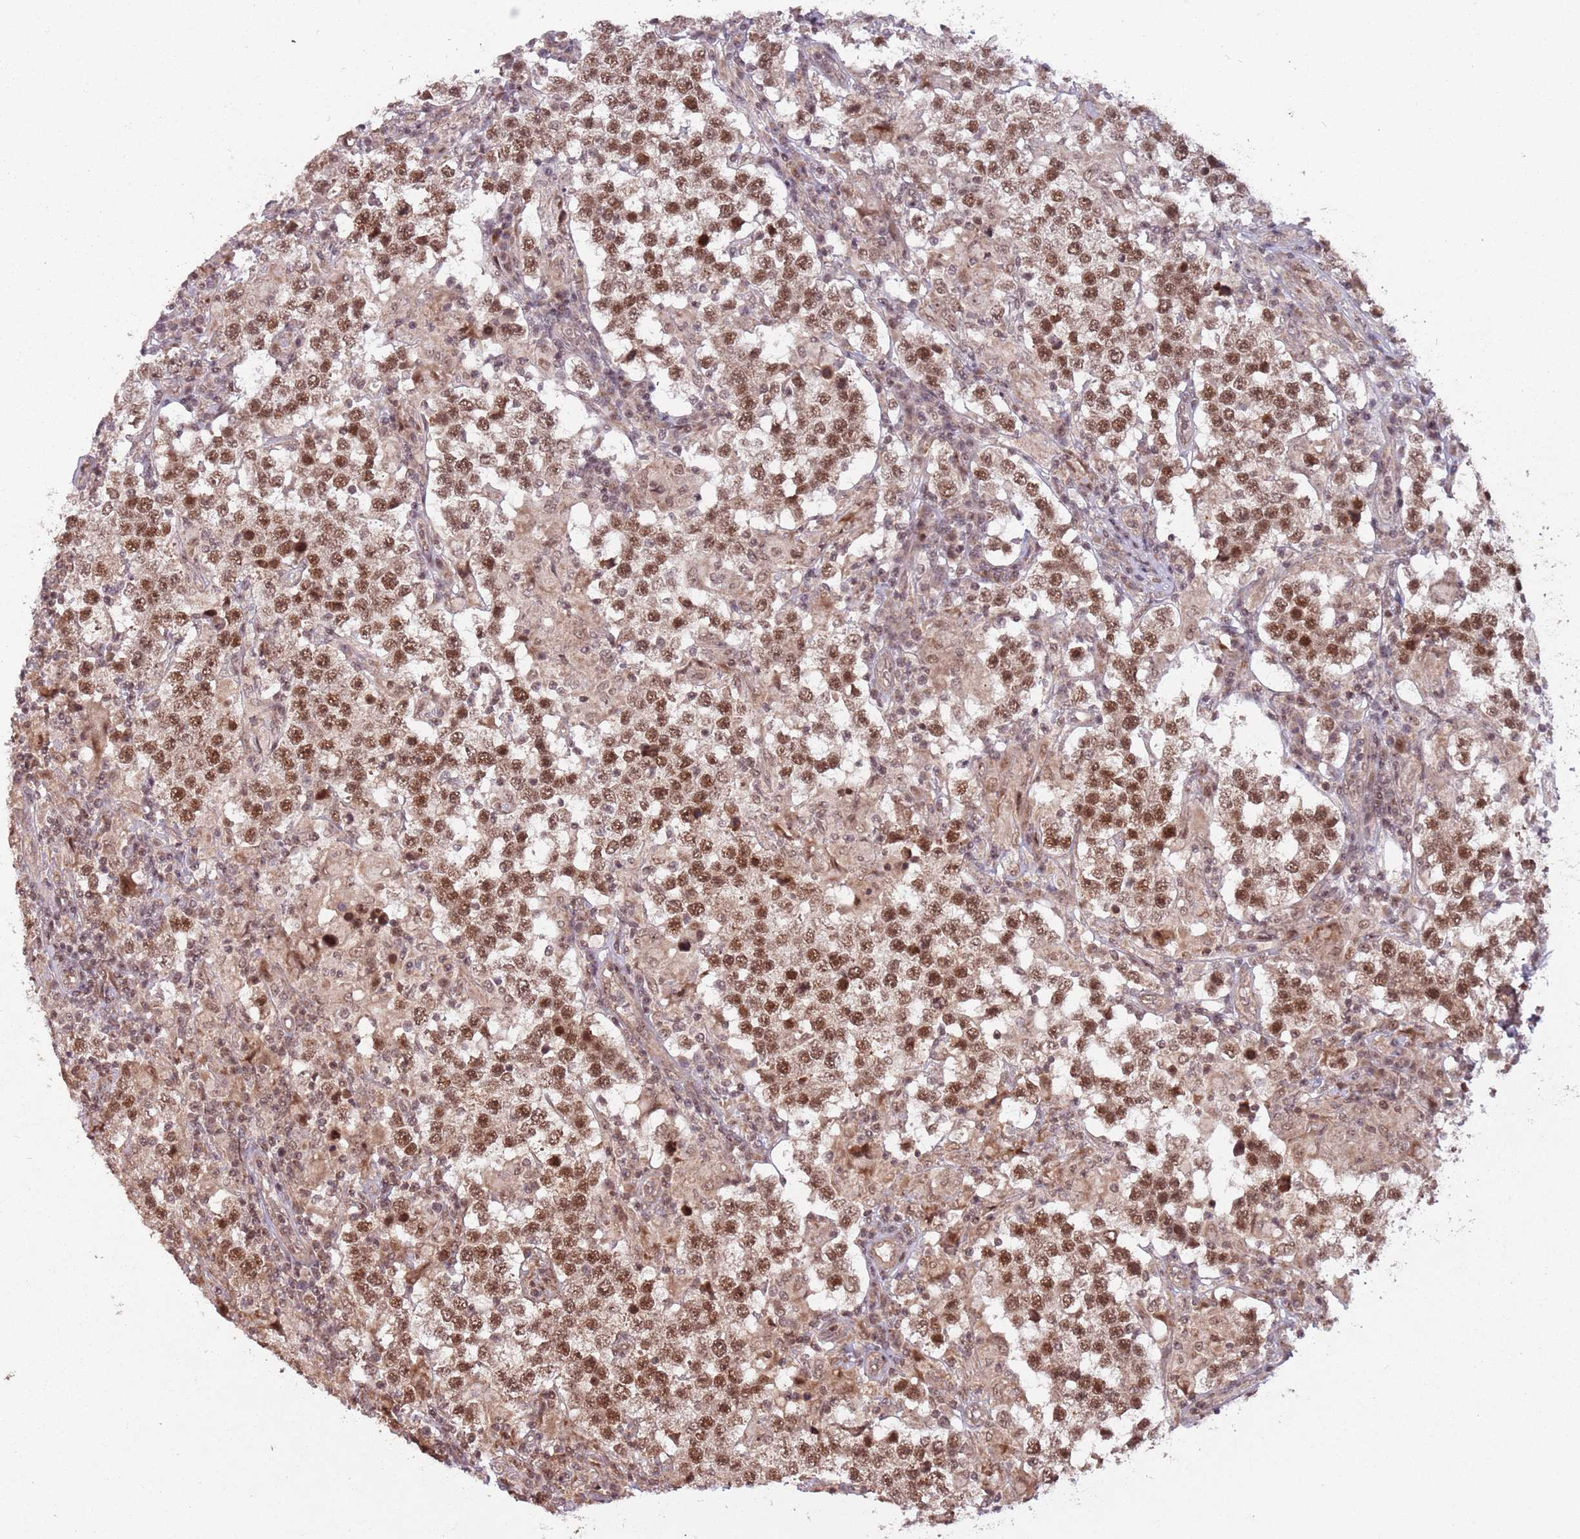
{"staining": {"intensity": "strong", "quantity": ">75%", "location": "nuclear"}, "tissue": "testis cancer", "cell_type": "Tumor cells", "image_type": "cancer", "snomed": [{"axis": "morphology", "description": "Seminoma, NOS"}, {"axis": "morphology", "description": "Carcinoma, Embryonal, NOS"}, {"axis": "topography", "description": "Testis"}], "caption": "Immunohistochemical staining of testis seminoma shows high levels of strong nuclear protein expression in about >75% of tumor cells.", "gene": "SUDS3", "patient": {"sex": "male", "age": 41}}